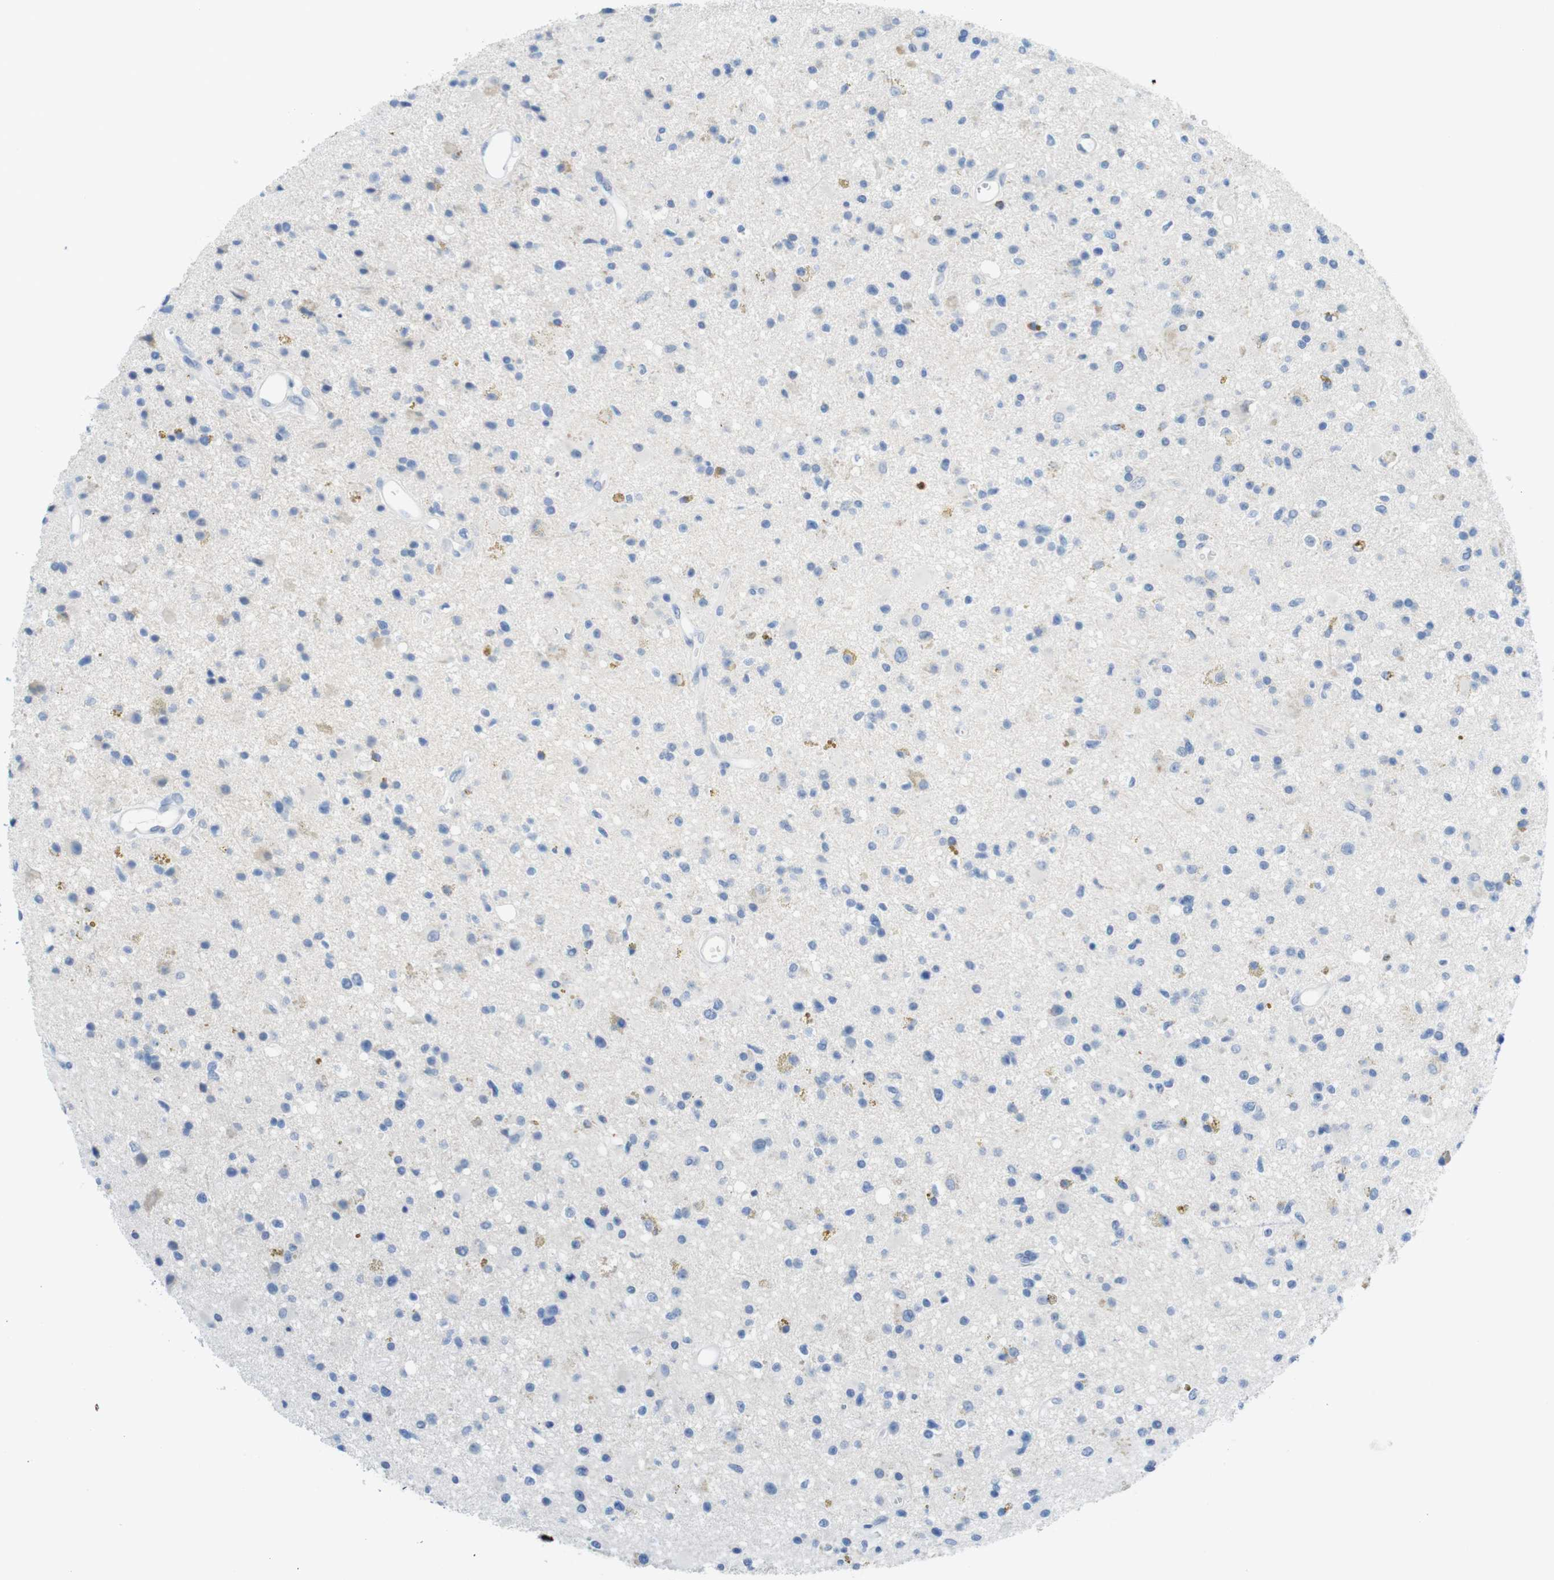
{"staining": {"intensity": "negative", "quantity": "none", "location": "none"}, "tissue": "glioma", "cell_type": "Tumor cells", "image_type": "cancer", "snomed": [{"axis": "morphology", "description": "Glioma, malignant, High grade"}, {"axis": "topography", "description": "Brain"}], "caption": "An image of malignant glioma (high-grade) stained for a protein demonstrates no brown staining in tumor cells.", "gene": "OPN1SW", "patient": {"sex": "male", "age": 33}}